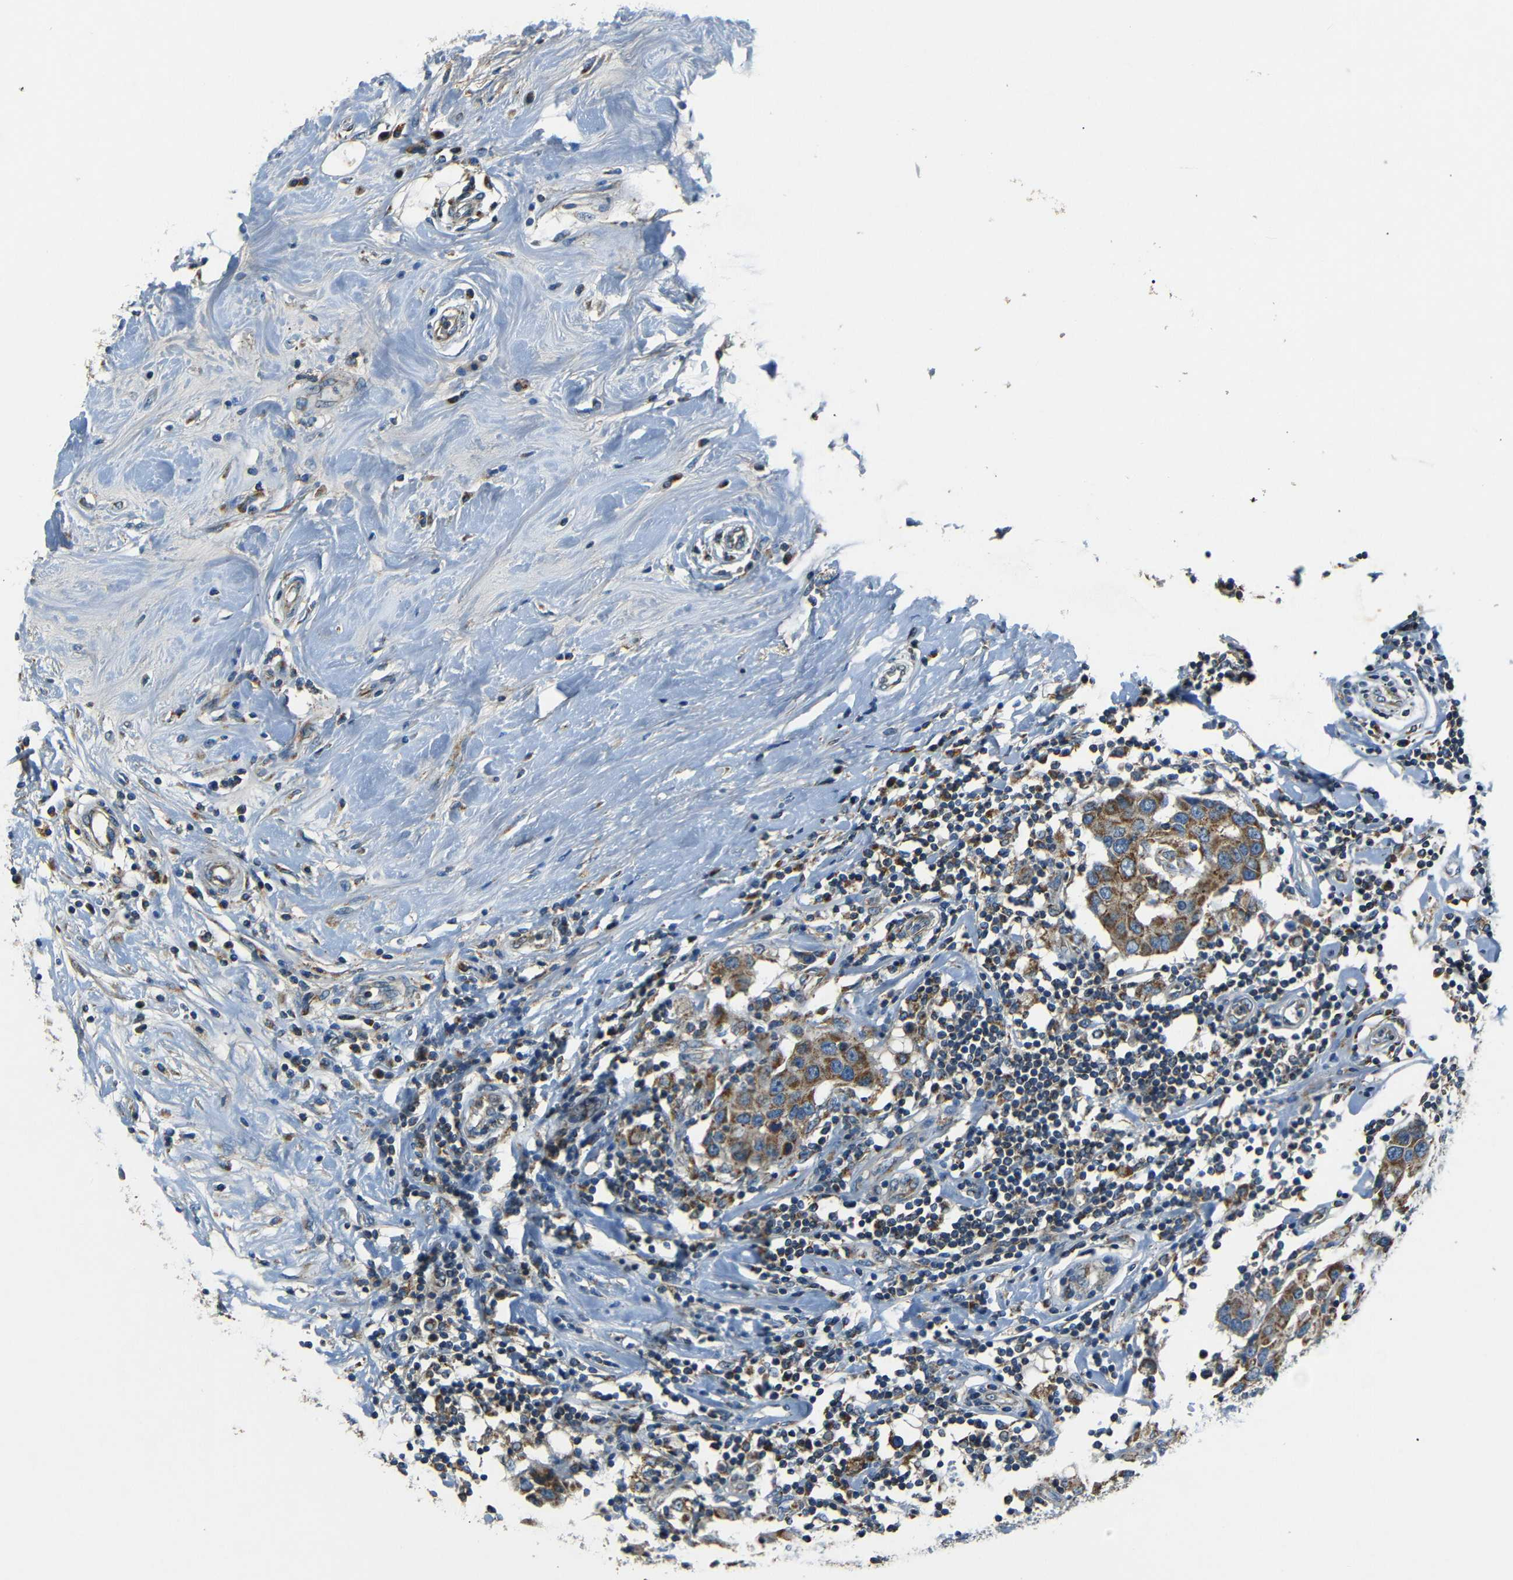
{"staining": {"intensity": "moderate", "quantity": ">75%", "location": "cytoplasmic/membranous"}, "tissue": "breast cancer", "cell_type": "Tumor cells", "image_type": "cancer", "snomed": [{"axis": "morphology", "description": "Duct carcinoma"}, {"axis": "topography", "description": "Breast"}], "caption": "Brown immunohistochemical staining in breast cancer (infiltrating ductal carcinoma) demonstrates moderate cytoplasmic/membranous expression in approximately >75% of tumor cells.", "gene": "NETO2", "patient": {"sex": "female", "age": 27}}